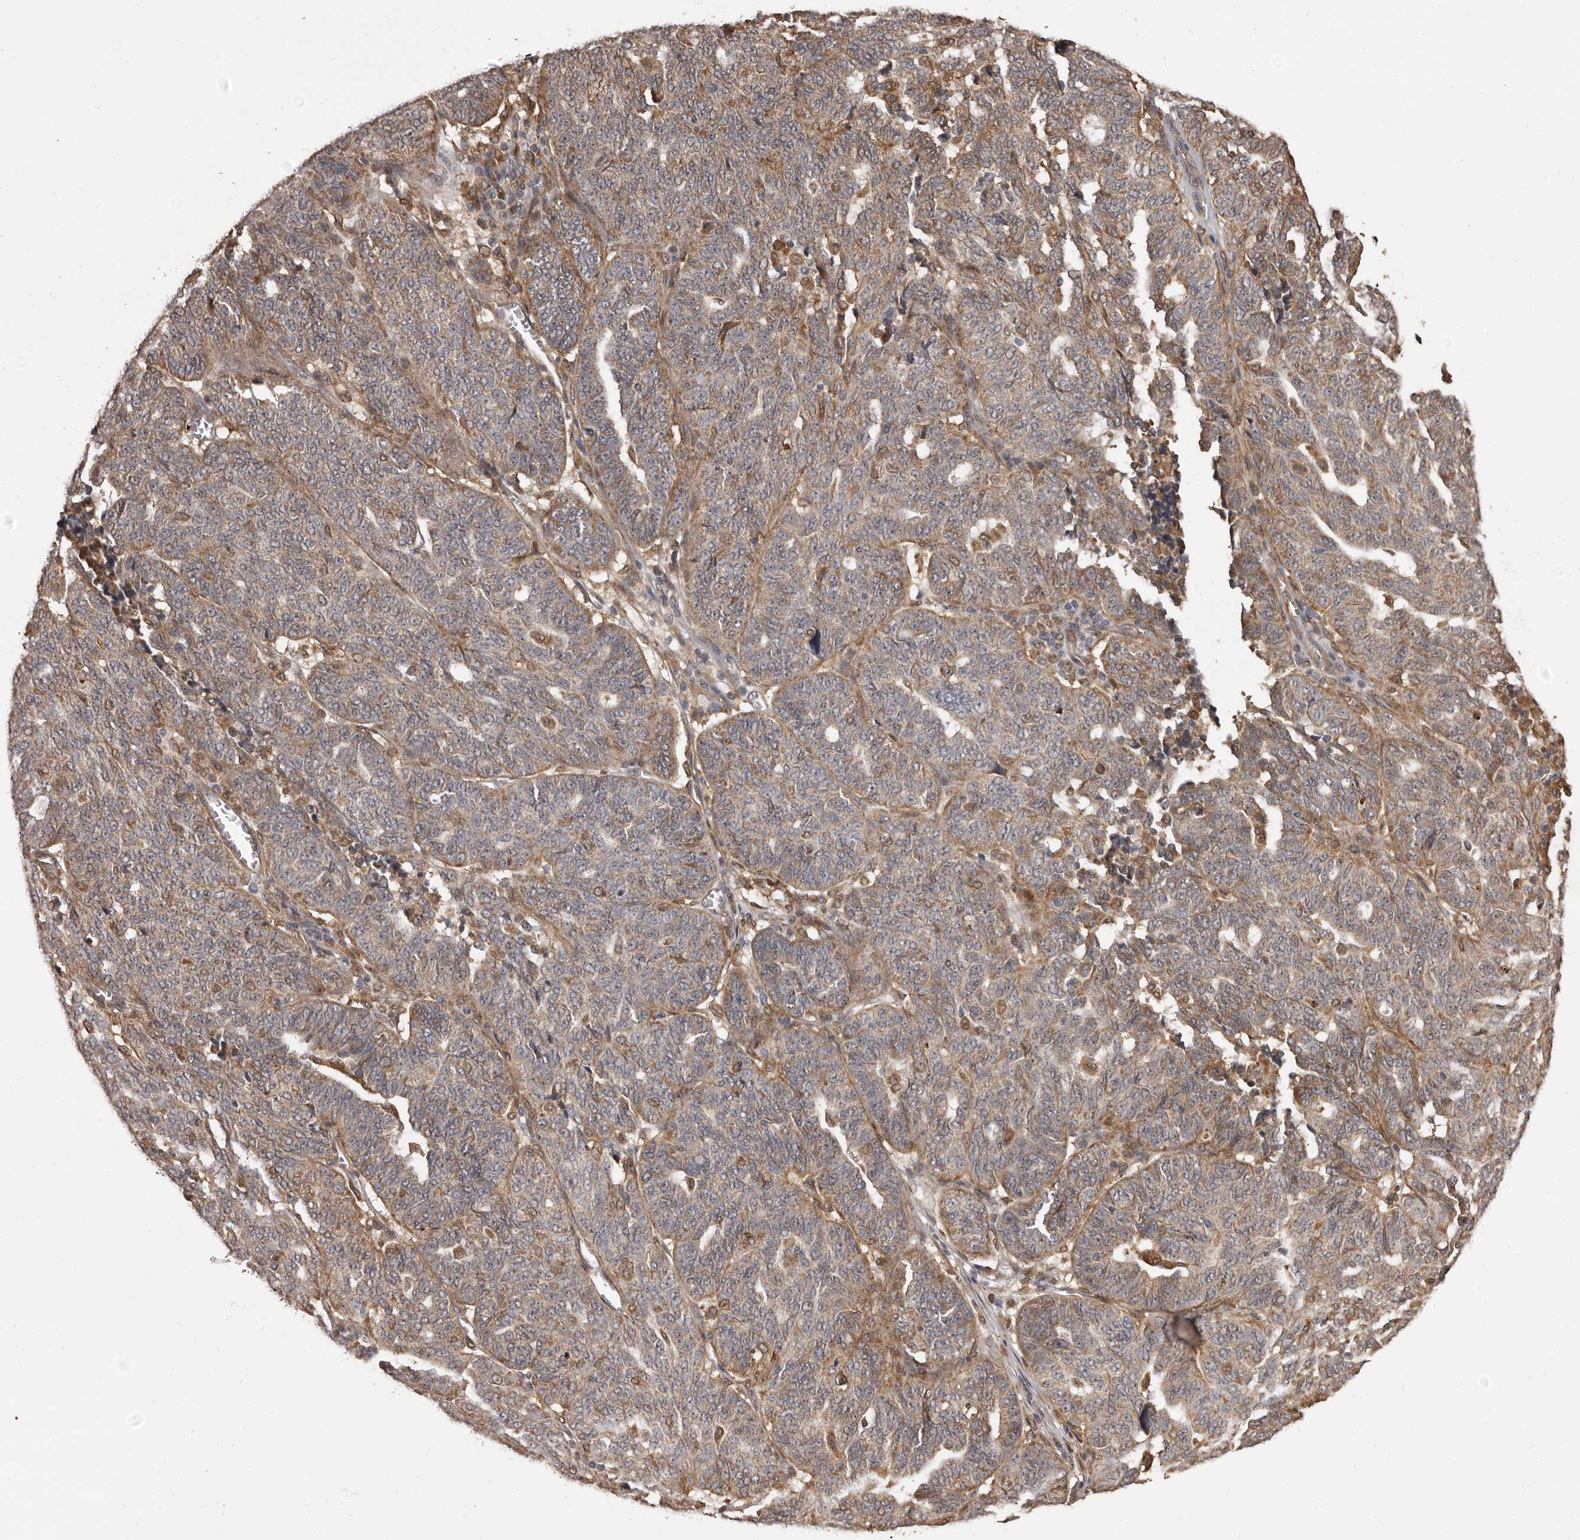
{"staining": {"intensity": "weak", "quantity": ">75%", "location": "cytoplasmic/membranous"}, "tissue": "ovarian cancer", "cell_type": "Tumor cells", "image_type": "cancer", "snomed": [{"axis": "morphology", "description": "Cystadenocarcinoma, serous, NOS"}, {"axis": "topography", "description": "Ovary"}], "caption": "Immunohistochemistry staining of ovarian serous cystadenocarcinoma, which reveals low levels of weak cytoplasmic/membranous positivity in about >75% of tumor cells indicating weak cytoplasmic/membranous protein positivity. The staining was performed using DAB (3,3'-diaminobenzidine) (brown) for protein detection and nuclei were counterstained in hematoxylin (blue).", "gene": "ZCCHC7", "patient": {"sex": "female", "age": 59}}